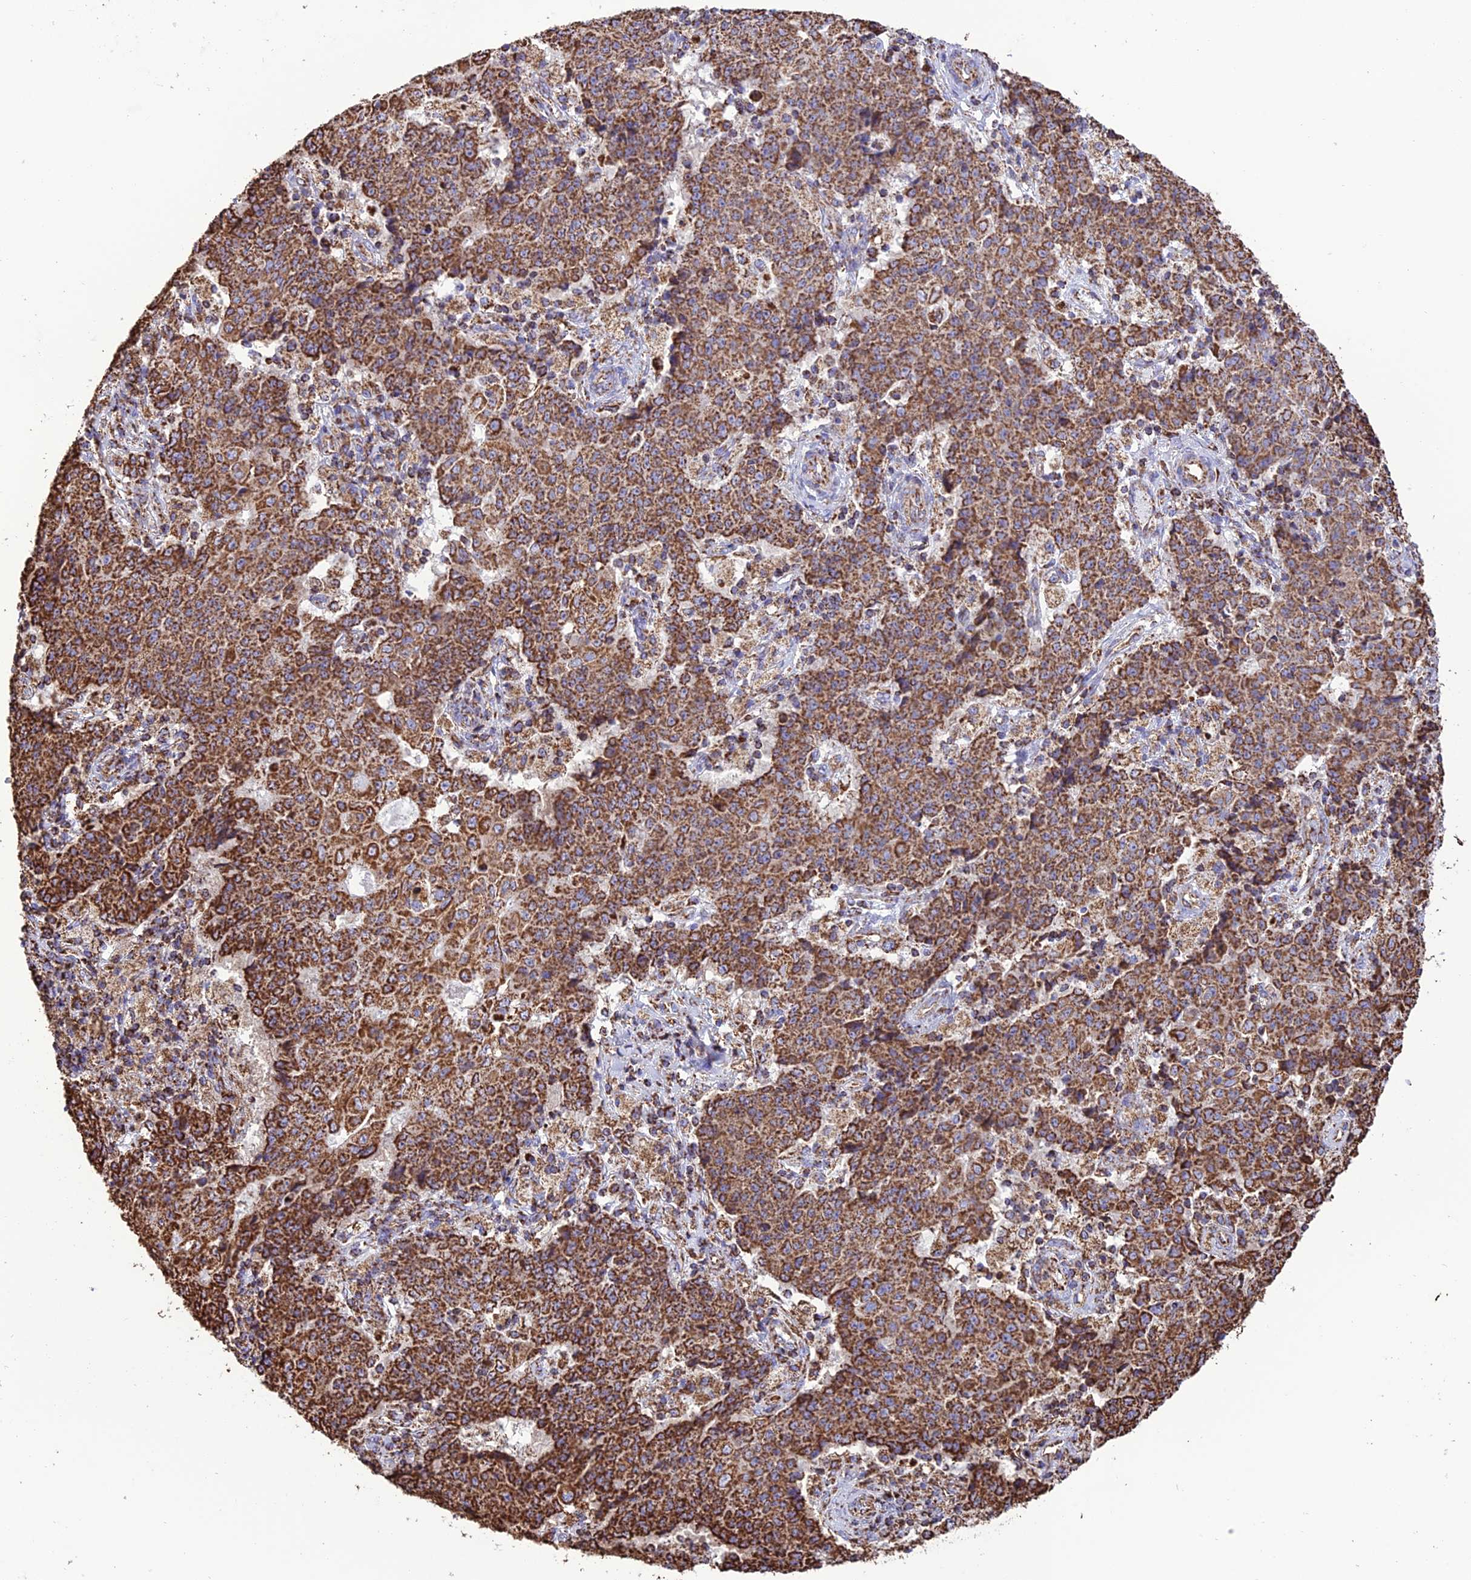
{"staining": {"intensity": "strong", "quantity": ">75%", "location": "cytoplasmic/membranous"}, "tissue": "ovarian cancer", "cell_type": "Tumor cells", "image_type": "cancer", "snomed": [{"axis": "morphology", "description": "Carcinoma, endometroid"}, {"axis": "topography", "description": "Ovary"}], "caption": "The histopathology image reveals immunohistochemical staining of endometroid carcinoma (ovarian). There is strong cytoplasmic/membranous staining is present in approximately >75% of tumor cells. (Brightfield microscopy of DAB IHC at high magnification).", "gene": "NDUFAF1", "patient": {"sex": "female", "age": 42}}